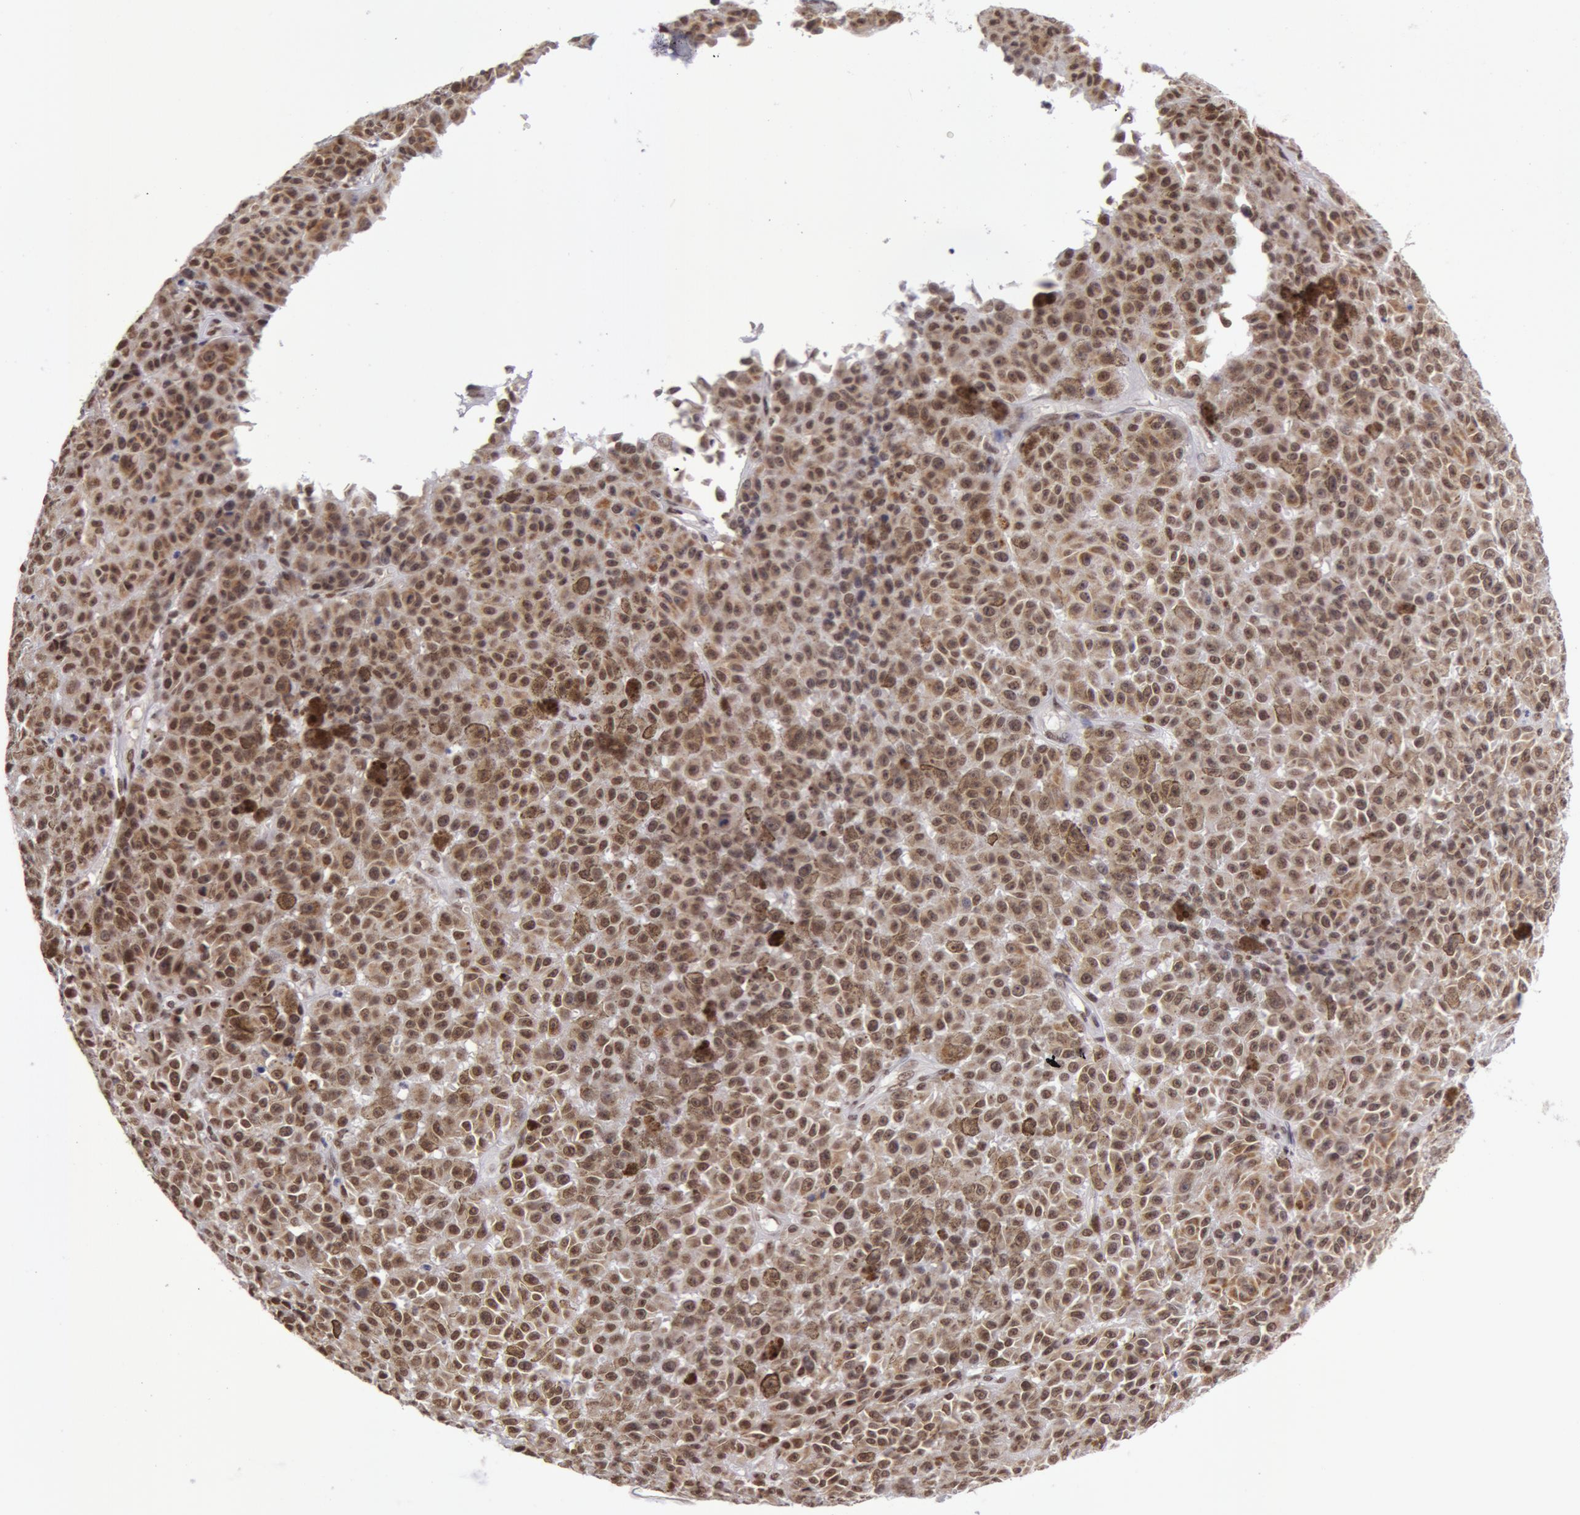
{"staining": {"intensity": "moderate", "quantity": ">75%", "location": "cytoplasmic/membranous,nuclear"}, "tissue": "melanoma", "cell_type": "Tumor cells", "image_type": "cancer", "snomed": [{"axis": "morphology", "description": "Malignant melanoma, NOS"}, {"axis": "topography", "description": "Skin"}], "caption": "Immunohistochemical staining of malignant melanoma reveals moderate cytoplasmic/membranous and nuclear protein positivity in approximately >75% of tumor cells.", "gene": "VRTN", "patient": {"sex": "male", "age": 64}}